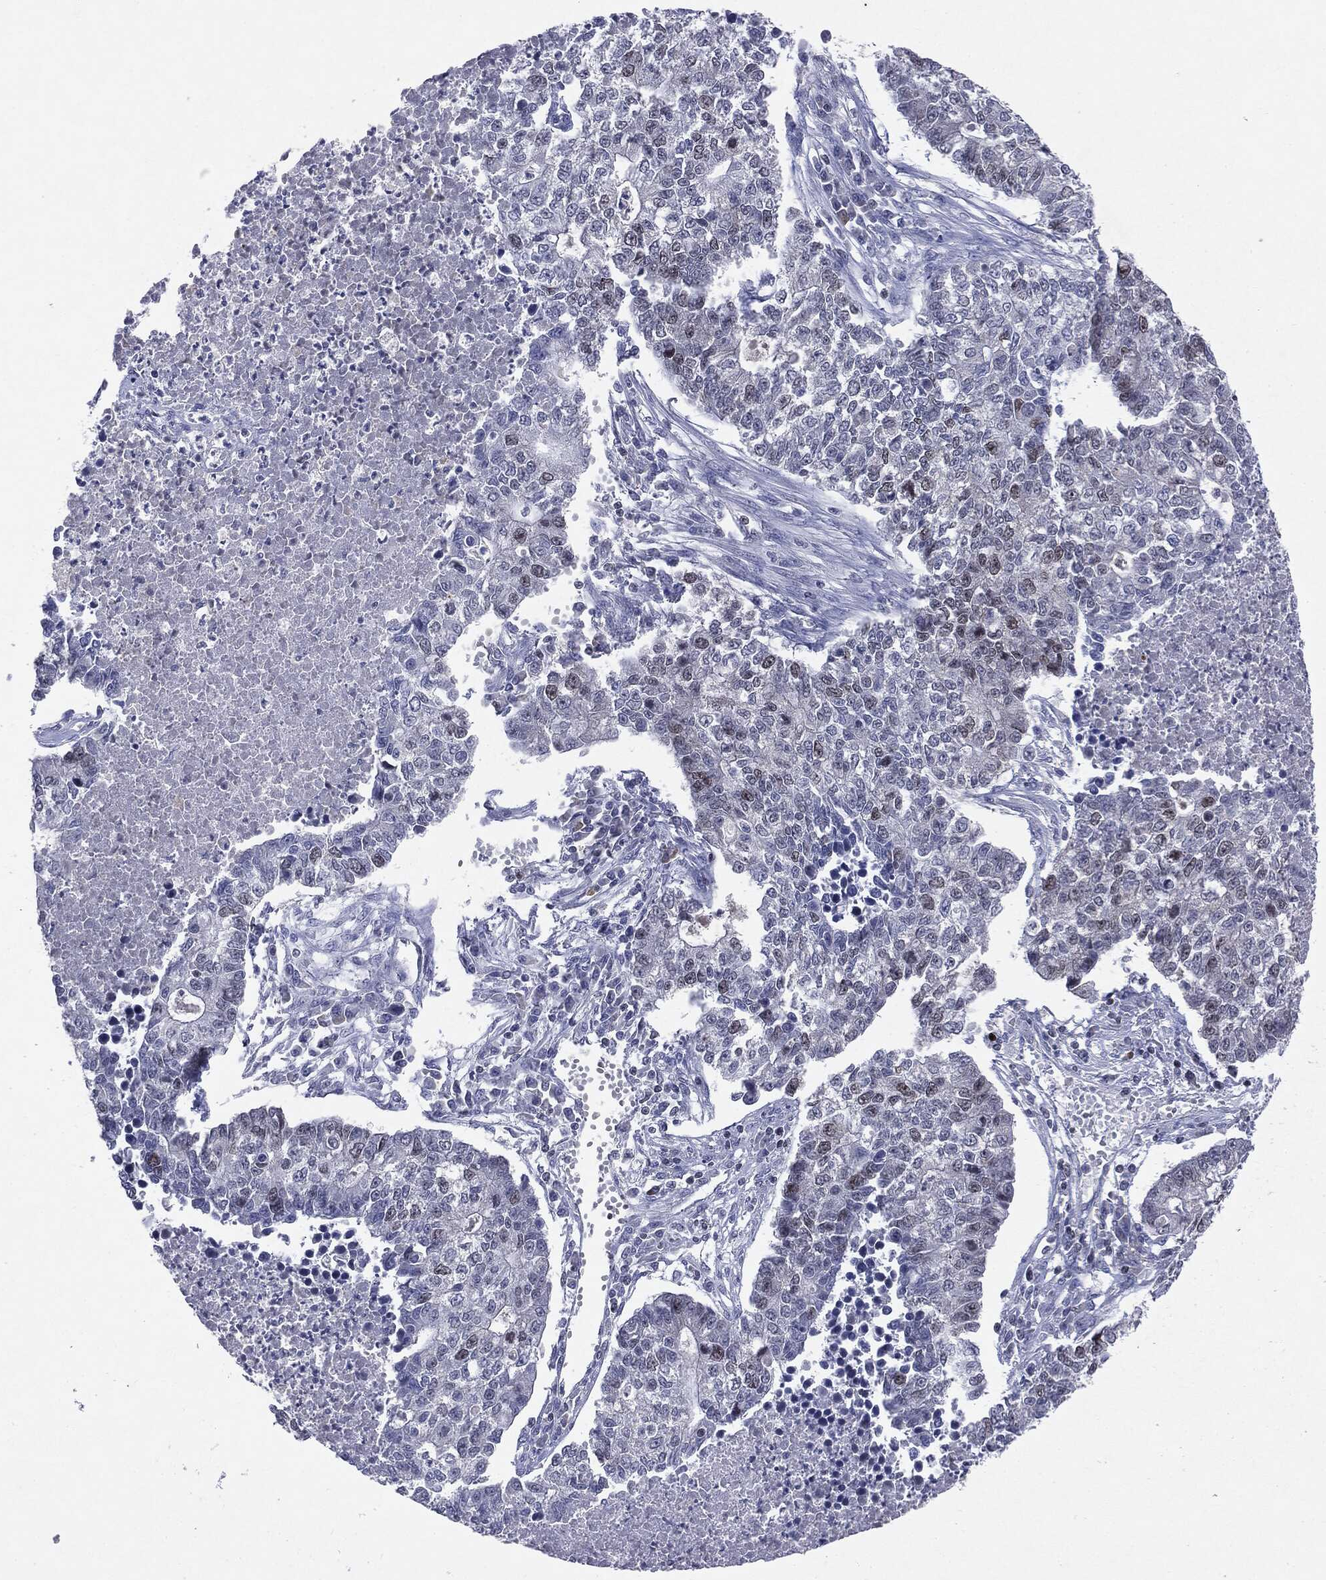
{"staining": {"intensity": "moderate", "quantity": "<25%", "location": "nuclear"}, "tissue": "lung cancer", "cell_type": "Tumor cells", "image_type": "cancer", "snomed": [{"axis": "morphology", "description": "Adenocarcinoma, NOS"}, {"axis": "topography", "description": "Lung"}], "caption": "The immunohistochemical stain shows moderate nuclear positivity in tumor cells of adenocarcinoma (lung) tissue. The staining was performed using DAB (3,3'-diaminobenzidine), with brown indicating positive protein expression. Nuclei are stained blue with hematoxylin.", "gene": "KIF2C", "patient": {"sex": "male", "age": 57}}